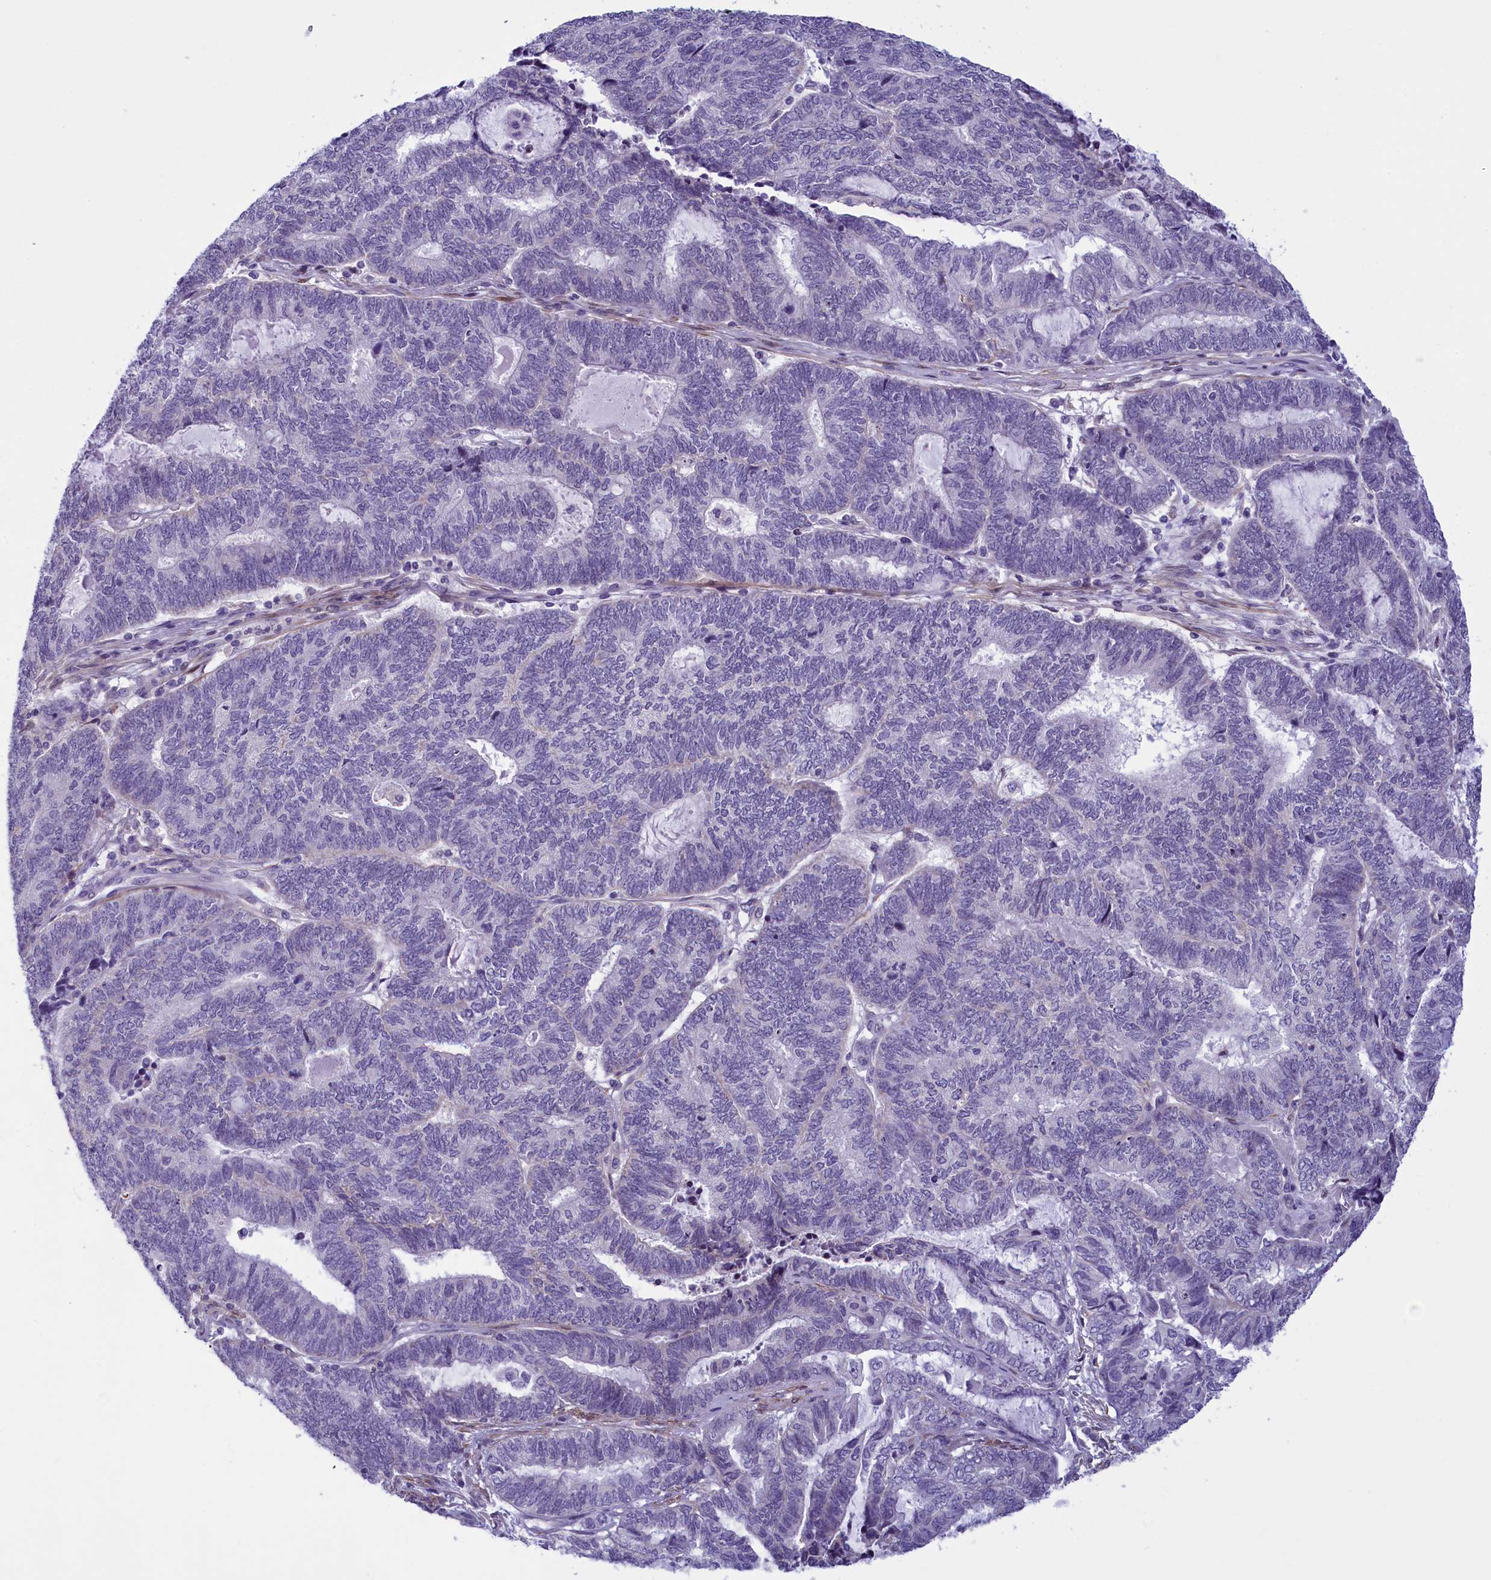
{"staining": {"intensity": "negative", "quantity": "none", "location": "none"}, "tissue": "endometrial cancer", "cell_type": "Tumor cells", "image_type": "cancer", "snomed": [{"axis": "morphology", "description": "Adenocarcinoma, NOS"}, {"axis": "topography", "description": "Uterus"}, {"axis": "topography", "description": "Endometrium"}], "caption": "Immunohistochemical staining of endometrial adenocarcinoma demonstrates no significant staining in tumor cells.", "gene": "IGSF6", "patient": {"sex": "female", "age": 70}}